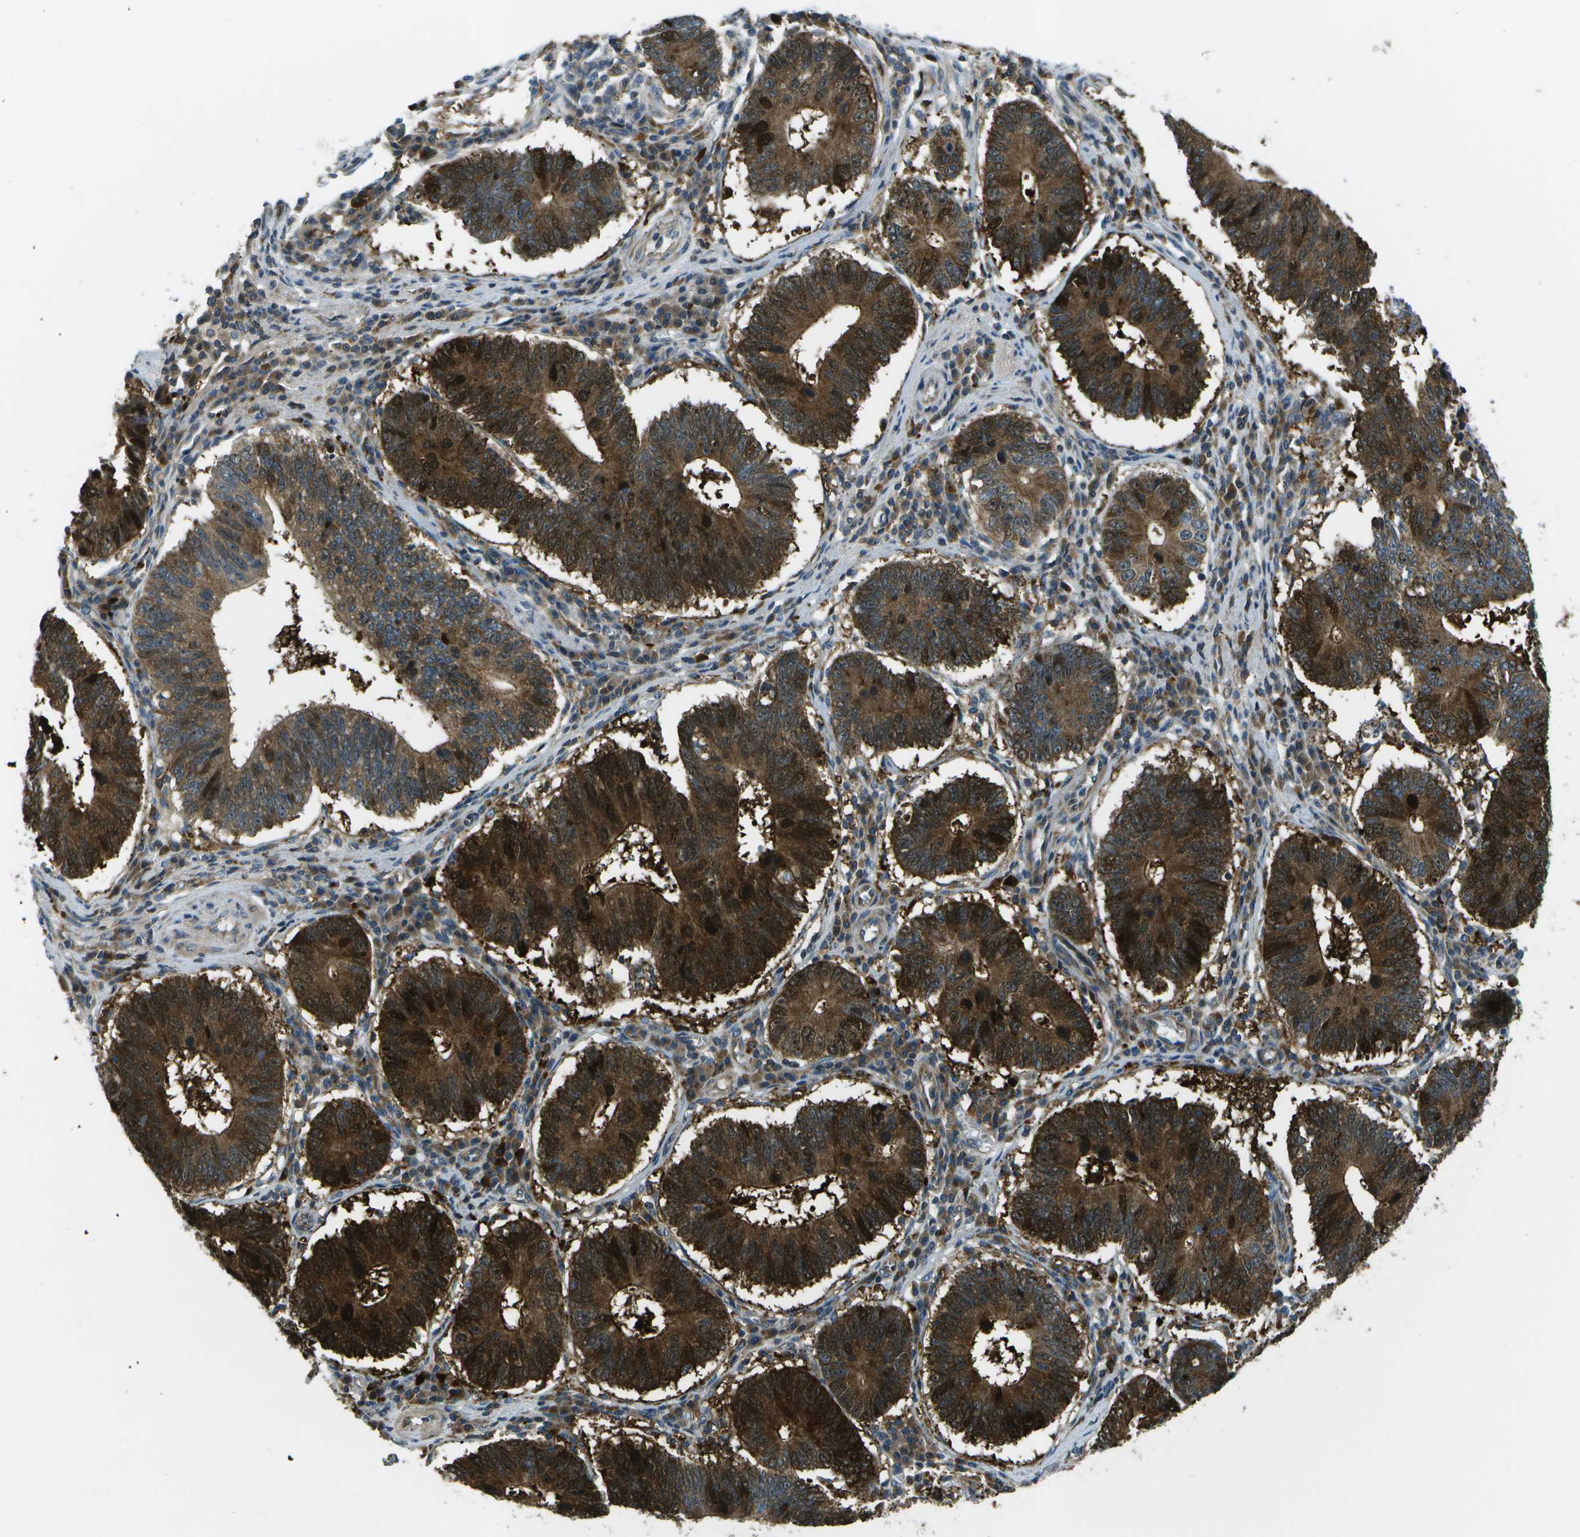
{"staining": {"intensity": "strong", "quantity": ">75%", "location": "cytoplasmic/membranous"}, "tissue": "stomach cancer", "cell_type": "Tumor cells", "image_type": "cancer", "snomed": [{"axis": "morphology", "description": "Adenocarcinoma, NOS"}, {"axis": "topography", "description": "Stomach"}], "caption": "Protein staining of stomach cancer (adenocarcinoma) tissue shows strong cytoplasmic/membranous positivity in about >75% of tumor cells.", "gene": "PXYLP1", "patient": {"sex": "male", "age": 59}}